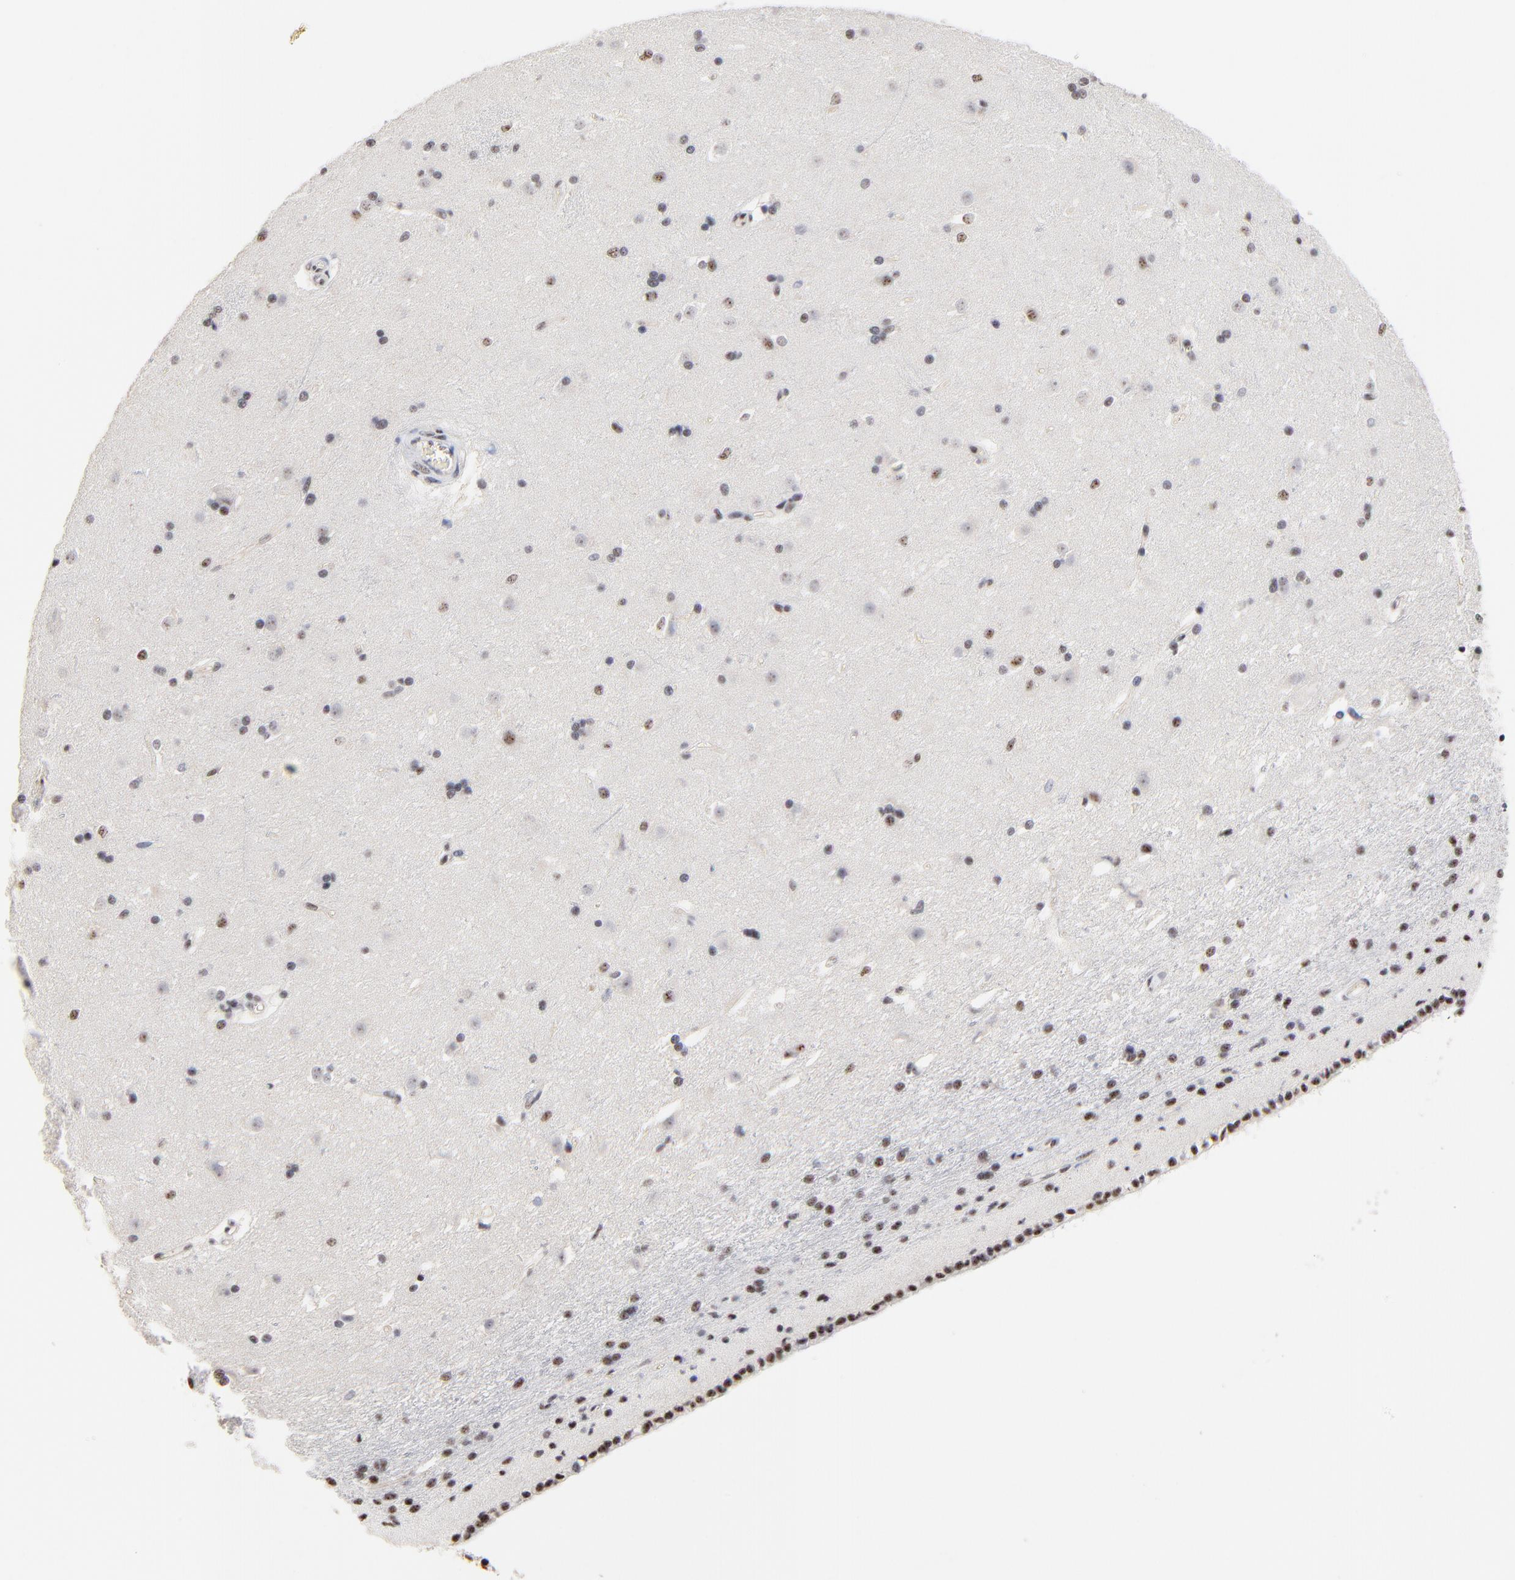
{"staining": {"intensity": "moderate", "quantity": "<25%", "location": "nuclear"}, "tissue": "caudate", "cell_type": "Glial cells", "image_type": "normal", "snomed": [{"axis": "morphology", "description": "Normal tissue, NOS"}, {"axis": "topography", "description": "Lateral ventricle wall"}], "caption": "Brown immunohistochemical staining in benign caudate shows moderate nuclear expression in about <25% of glial cells. Ihc stains the protein of interest in brown and the nuclei are stained blue.", "gene": "MBD4", "patient": {"sex": "female", "age": 19}}